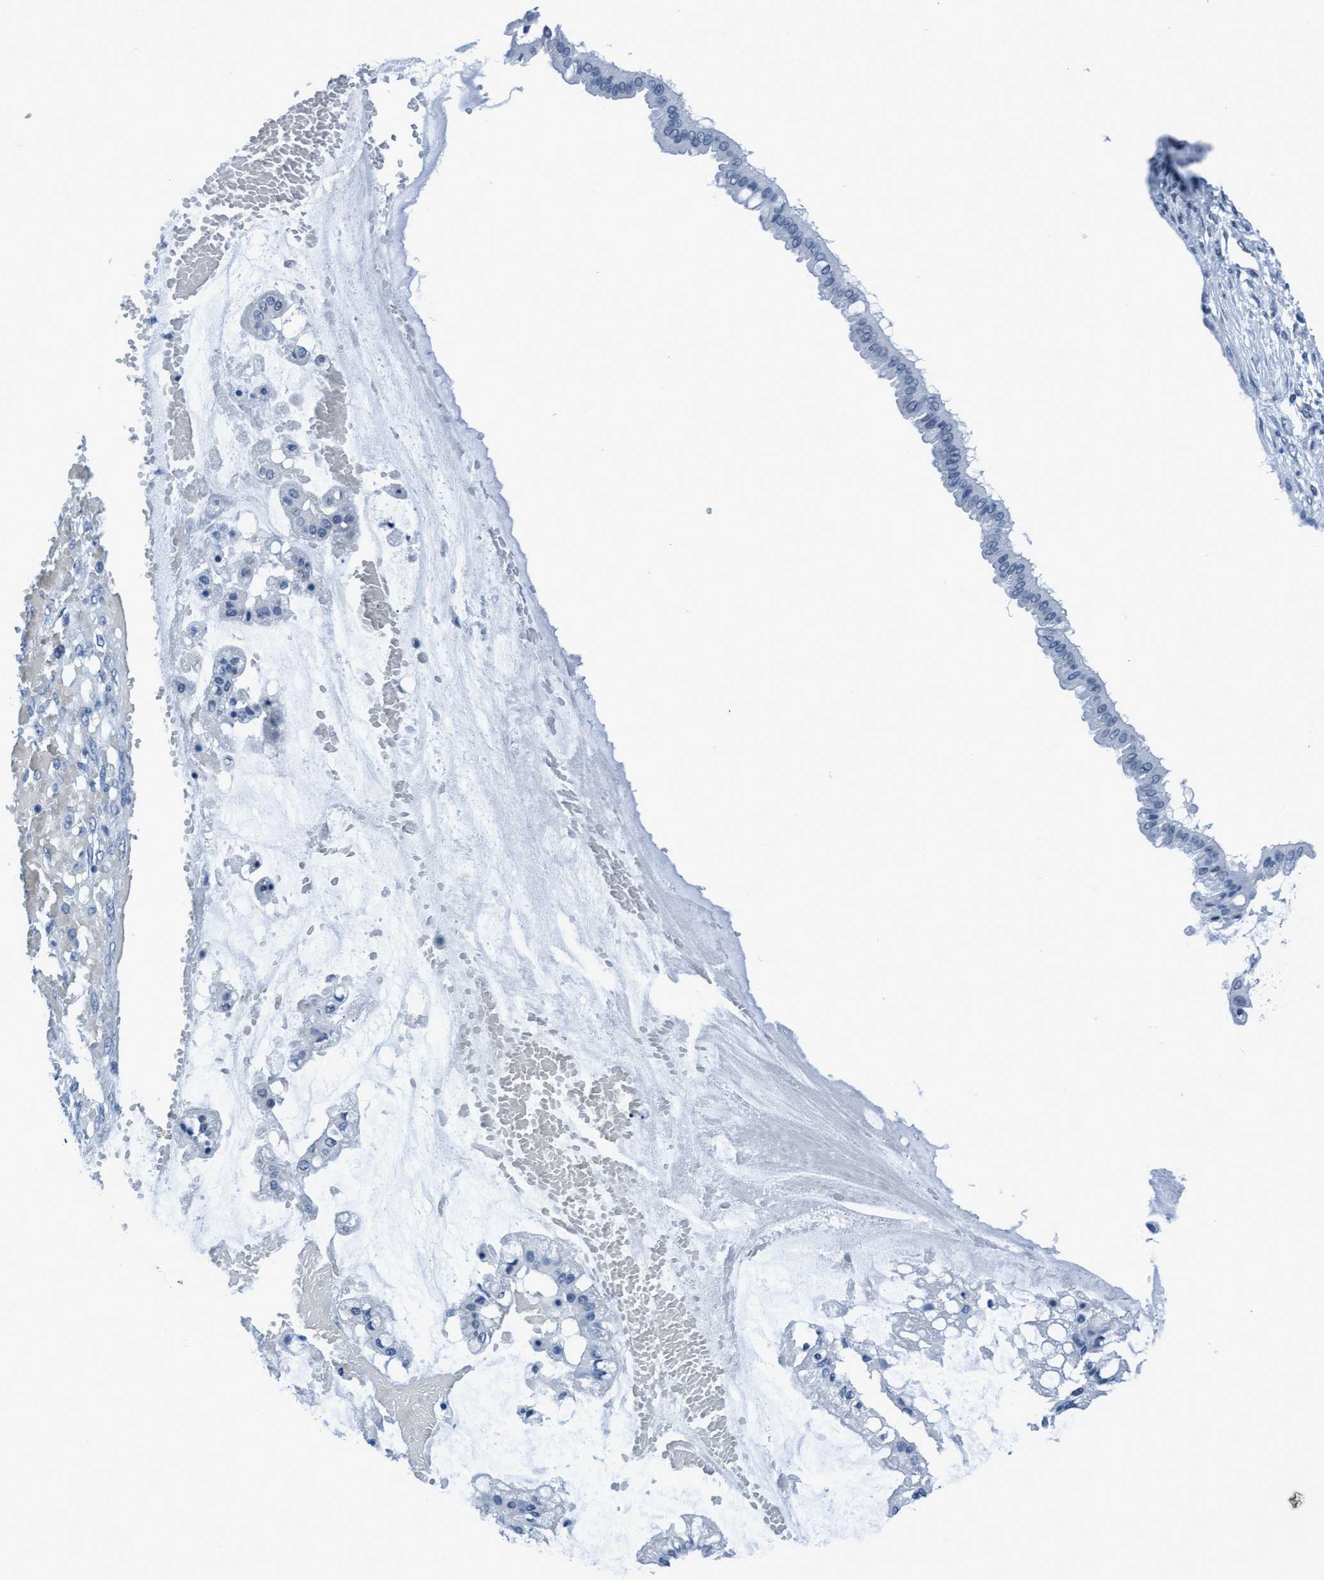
{"staining": {"intensity": "negative", "quantity": "none", "location": "none"}, "tissue": "ovarian cancer", "cell_type": "Tumor cells", "image_type": "cancer", "snomed": [{"axis": "morphology", "description": "Cystadenocarcinoma, mucinous, NOS"}, {"axis": "topography", "description": "Ovary"}], "caption": "A histopathology image of human ovarian cancer (mucinous cystadenocarcinoma) is negative for staining in tumor cells.", "gene": "DNAI1", "patient": {"sex": "female", "age": 73}}